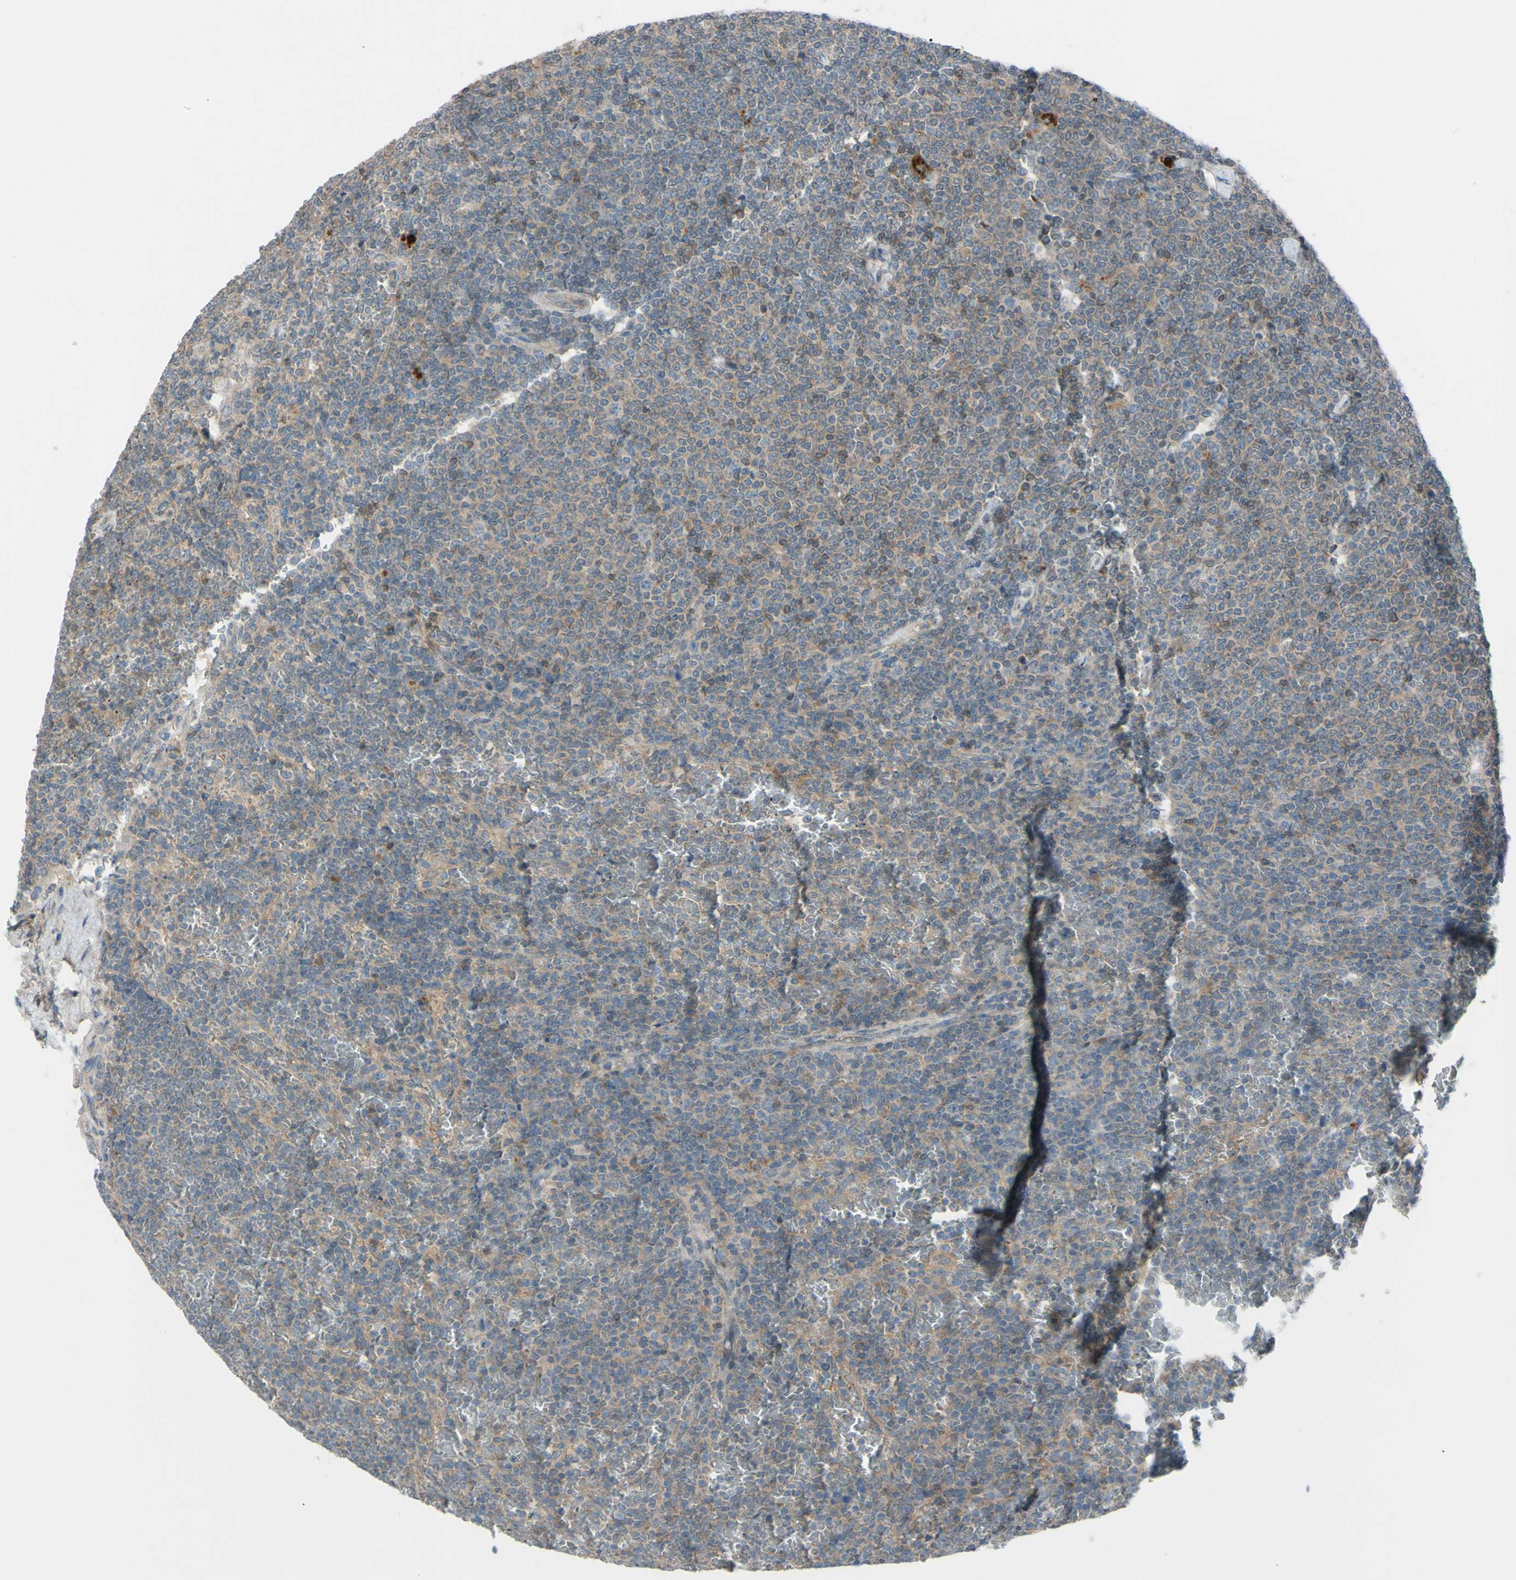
{"staining": {"intensity": "weak", "quantity": ">75%", "location": "cytoplasmic/membranous"}, "tissue": "lymphoma", "cell_type": "Tumor cells", "image_type": "cancer", "snomed": [{"axis": "morphology", "description": "Malignant lymphoma, non-Hodgkin's type, Low grade"}, {"axis": "topography", "description": "Spleen"}], "caption": "Weak cytoplasmic/membranous expression is identified in approximately >75% of tumor cells in low-grade malignant lymphoma, non-Hodgkin's type.", "gene": "AFP", "patient": {"sex": "female", "age": 77}}